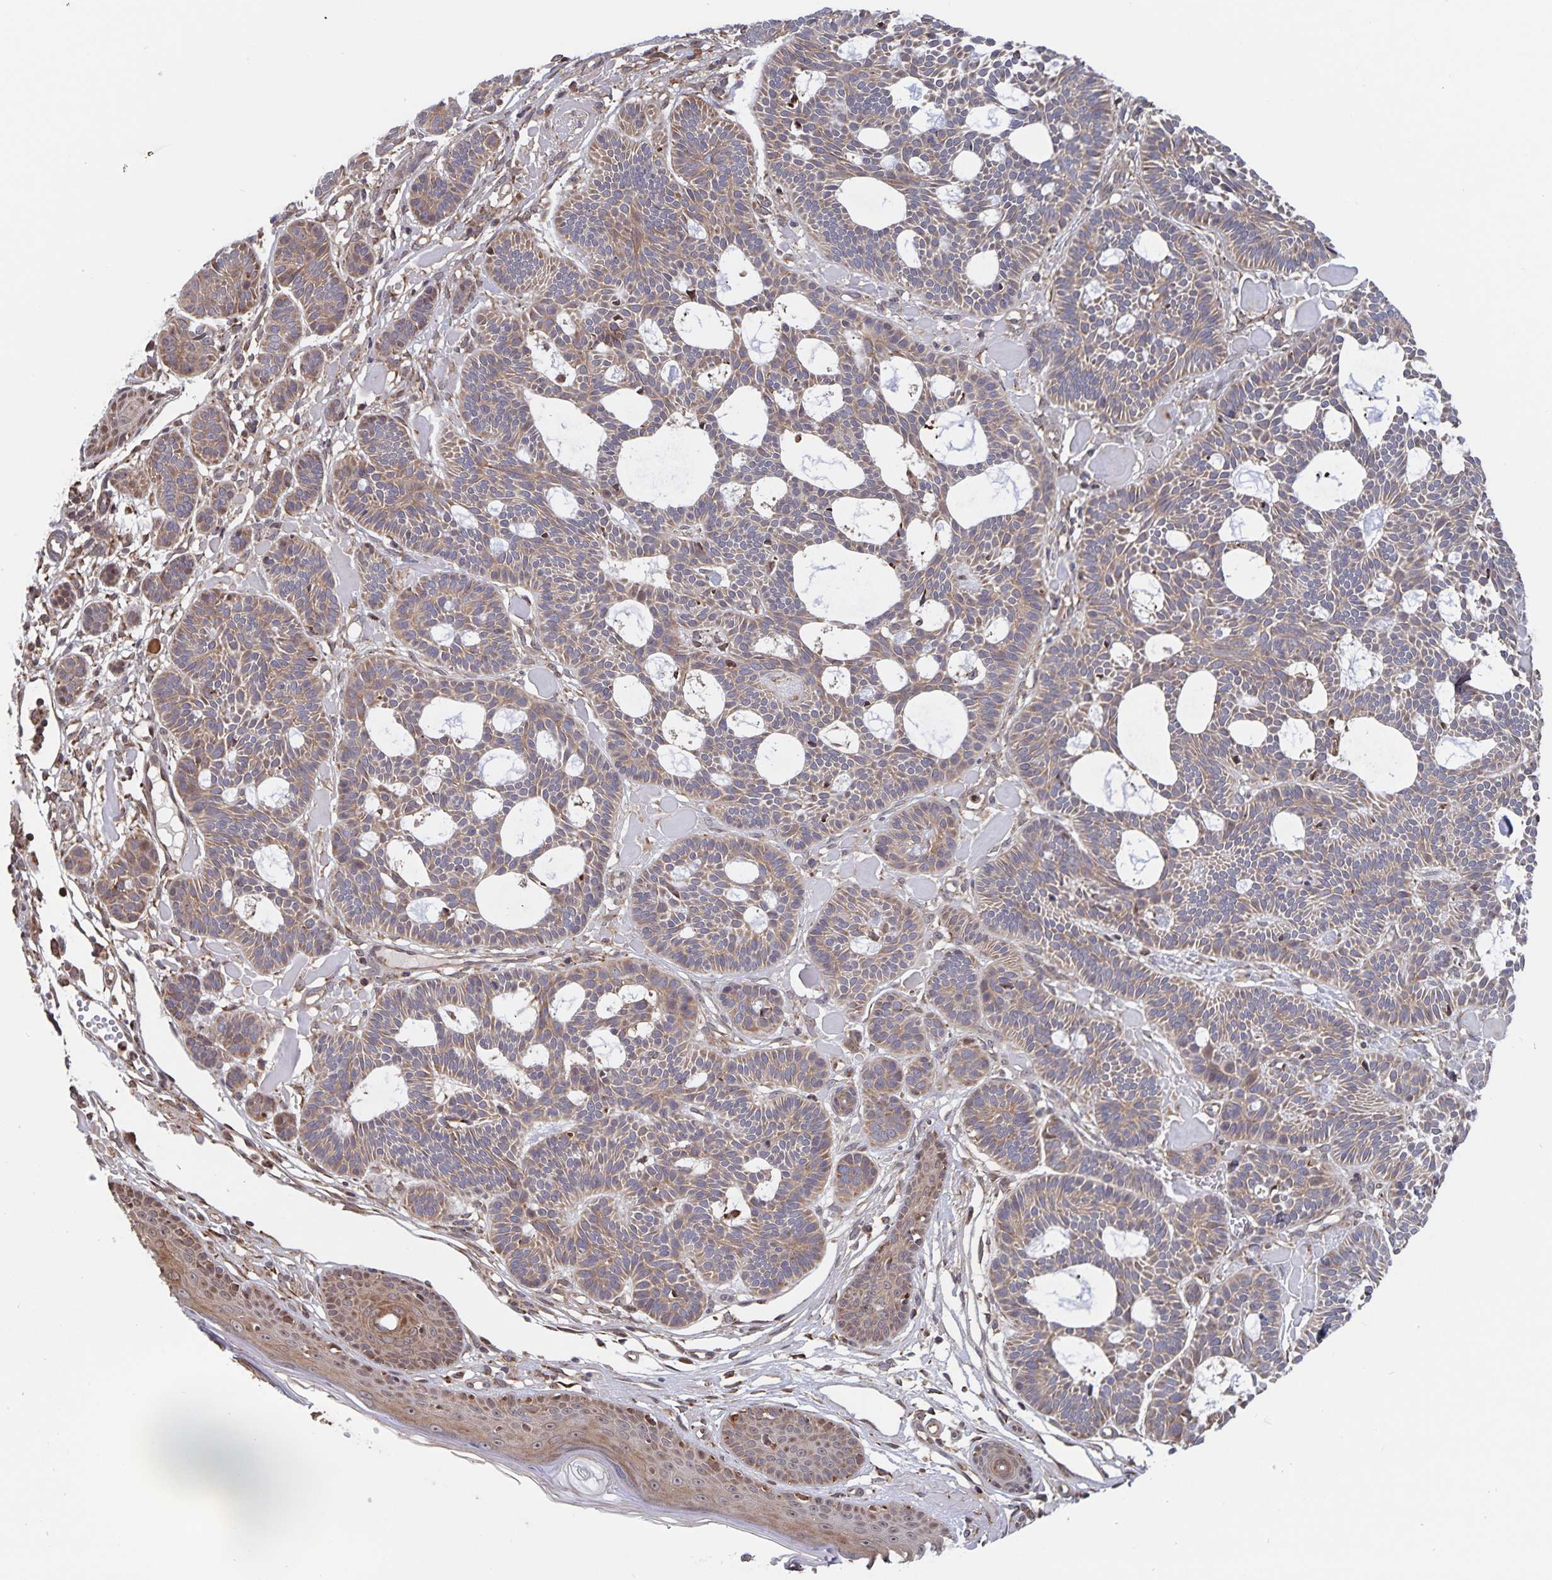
{"staining": {"intensity": "weak", "quantity": ">75%", "location": "cytoplasmic/membranous"}, "tissue": "skin cancer", "cell_type": "Tumor cells", "image_type": "cancer", "snomed": [{"axis": "morphology", "description": "Basal cell carcinoma"}, {"axis": "topography", "description": "Skin"}], "caption": "This is a histology image of immunohistochemistry (IHC) staining of skin cancer (basal cell carcinoma), which shows weak staining in the cytoplasmic/membranous of tumor cells.", "gene": "ACACA", "patient": {"sex": "male", "age": 85}}